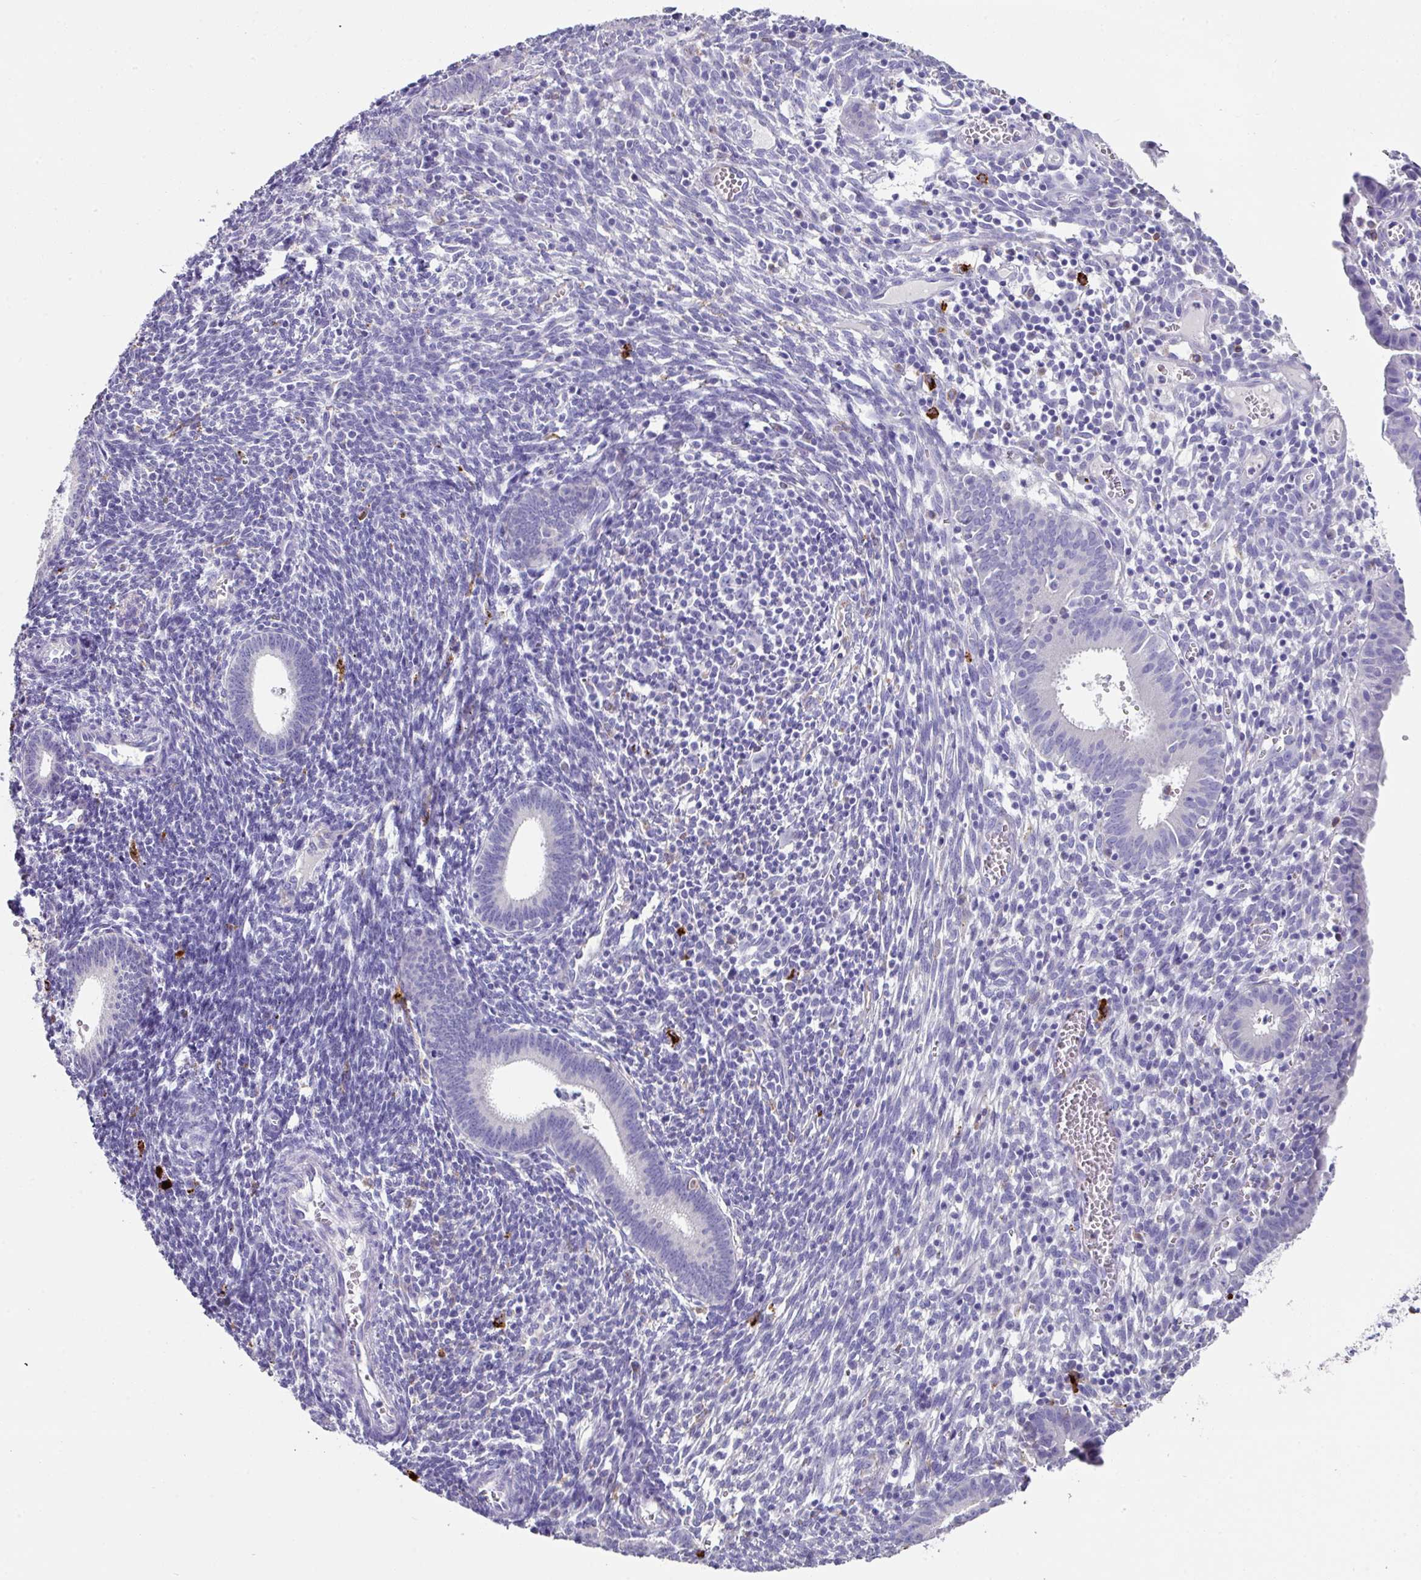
{"staining": {"intensity": "negative", "quantity": "none", "location": "none"}, "tissue": "endometrium", "cell_type": "Cells in endometrial stroma", "image_type": "normal", "snomed": [{"axis": "morphology", "description": "Normal tissue, NOS"}, {"axis": "topography", "description": "Endometrium"}], "caption": "Immunohistochemical staining of unremarkable endometrium exhibits no significant expression in cells in endometrial stroma. (DAB (3,3'-diaminobenzidine) IHC visualized using brightfield microscopy, high magnification).", "gene": "CPVL", "patient": {"sex": "female", "age": 41}}